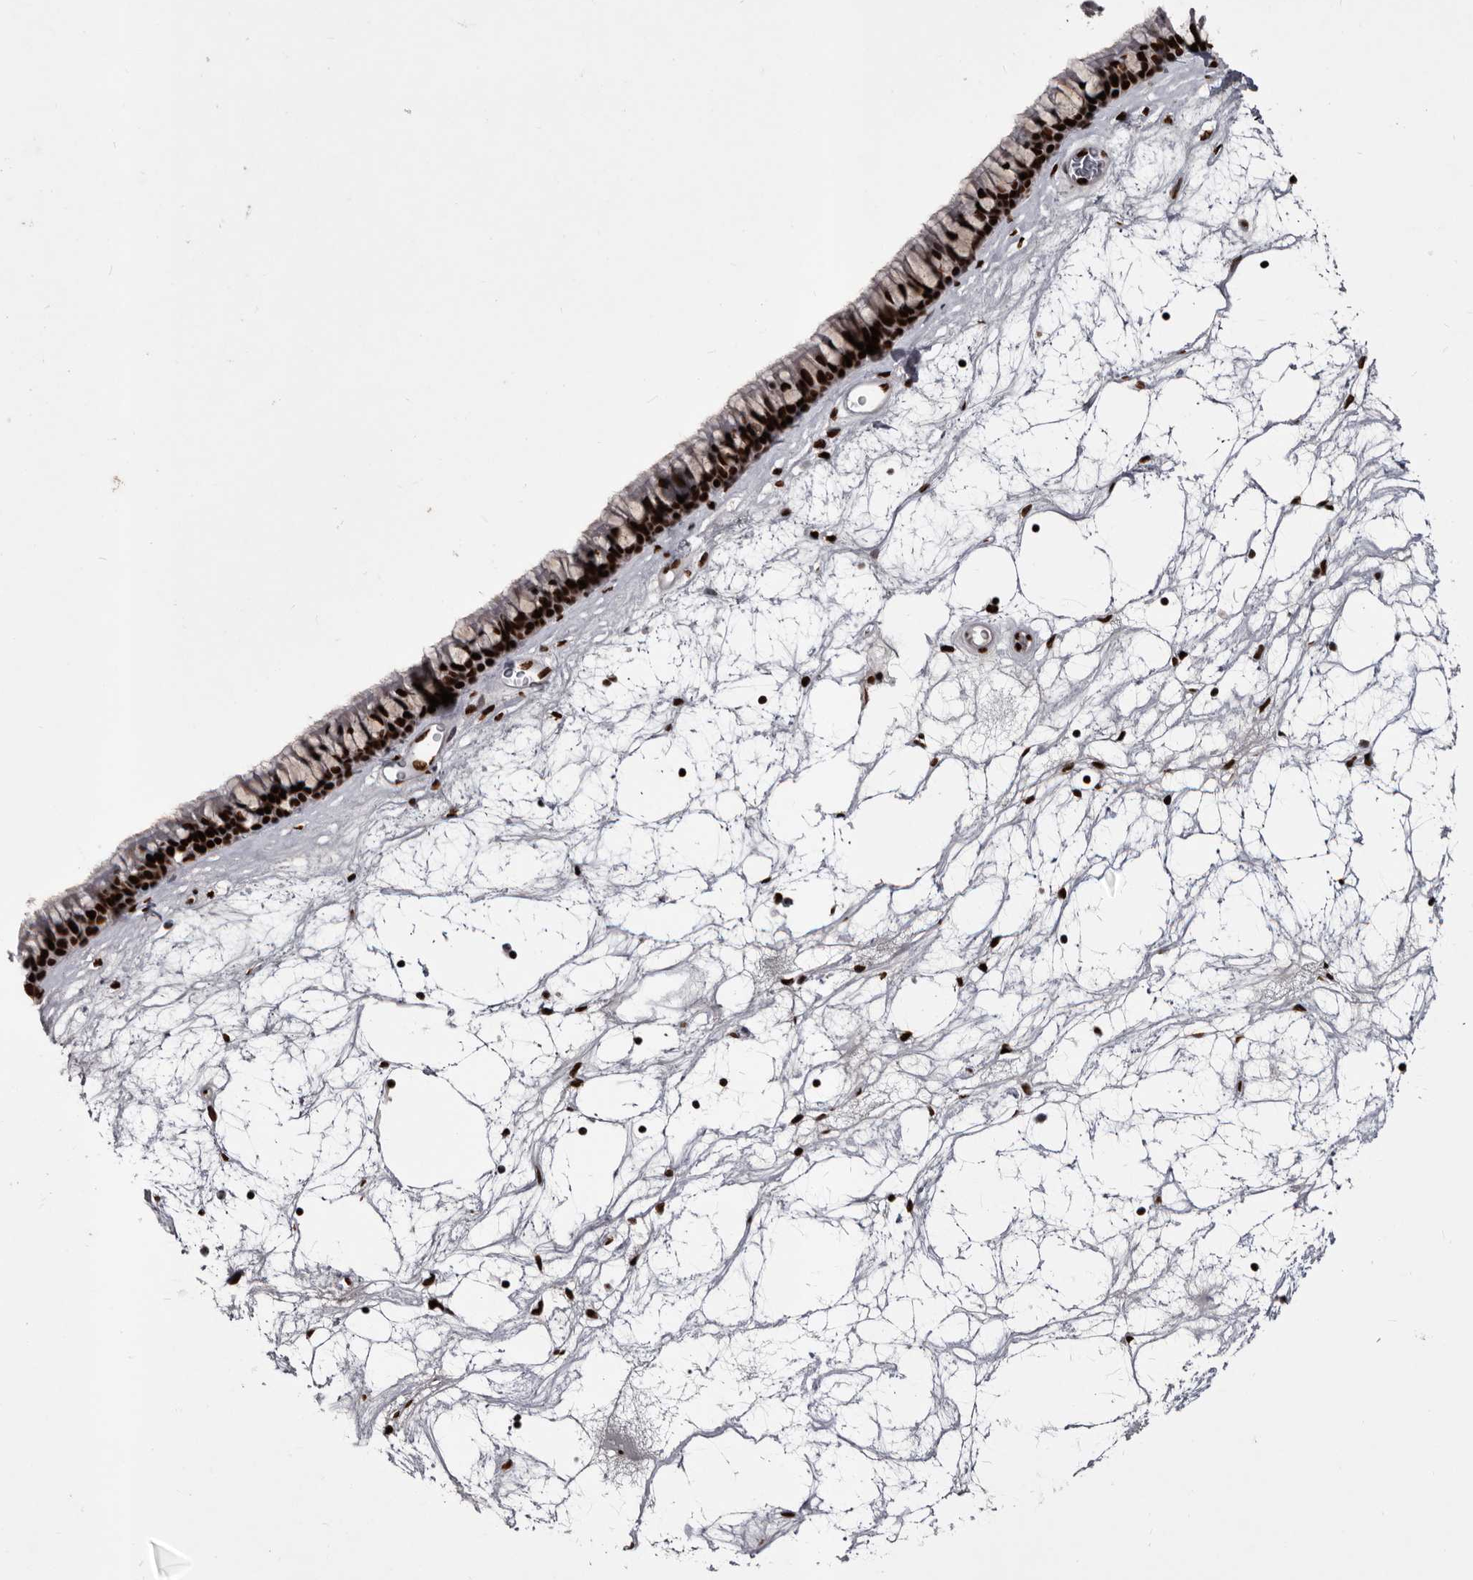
{"staining": {"intensity": "strong", "quantity": ">75%", "location": "nuclear"}, "tissue": "nasopharynx", "cell_type": "Respiratory epithelial cells", "image_type": "normal", "snomed": [{"axis": "morphology", "description": "Normal tissue, NOS"}, {"axis": "topography", "description": "Nasopharynx"}], "caption": "Immunohistochemical staining of benign nasopharynx displays strong nuclear protein staining in about >75% of respiratory epithelial cells. (Brightfield microscopy of DAB IHC at high magnification).", "gene": "NUMA1", "patient": {"sex": "male", "age": 64}}